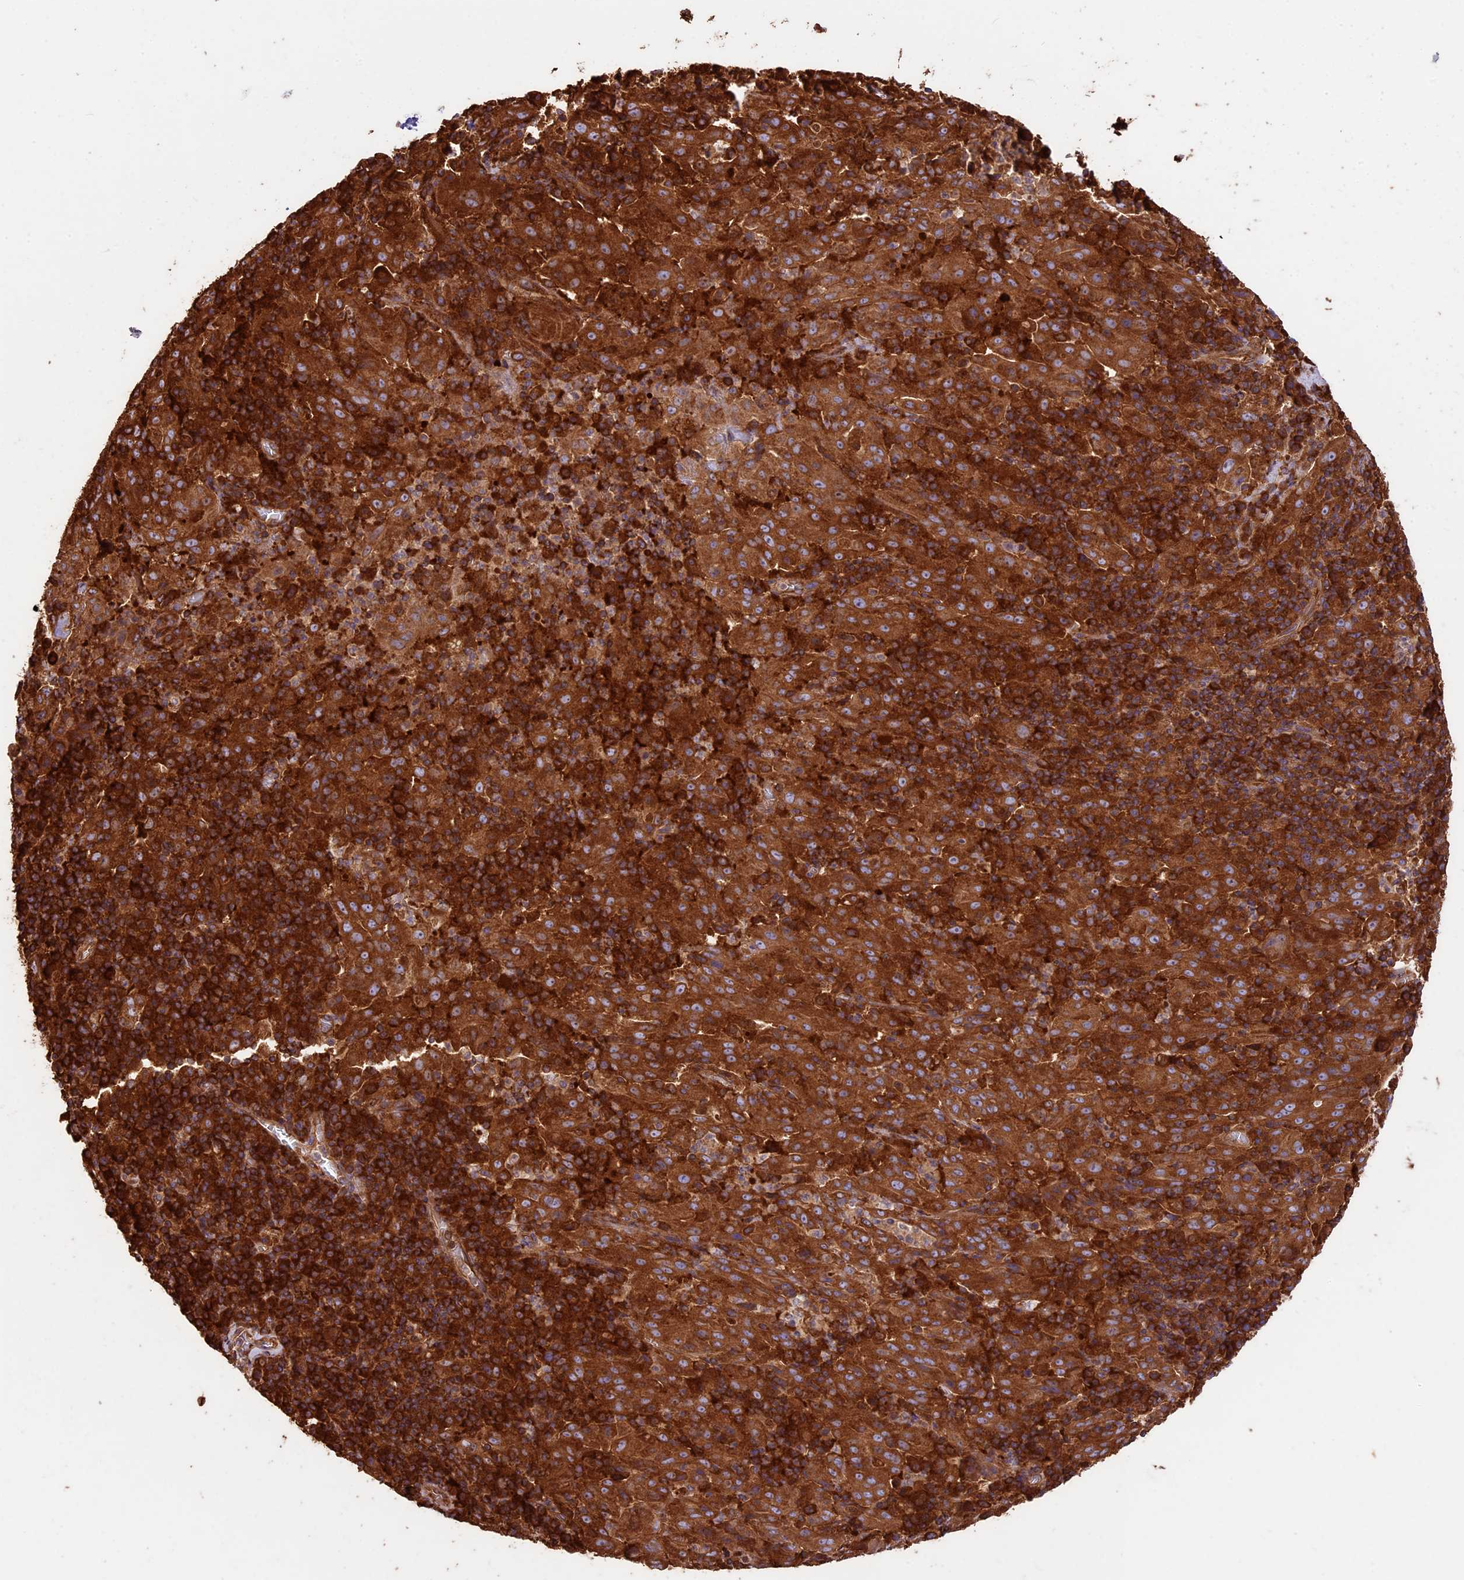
{"staining": {"intensity": "strong", "quantity": ">75%", "location": "cytoplasmic/membranous"}, "tissue": "pancreatic cancer", "cell_type": "Tumor cells", "image_type": "cancer", "snomed": [{"axis": "morphology", "description": "Adenocarcinoma, NOS"}, {"axis": "topography", "description": "Pancreas"}], "caption": "The micrograph shows staining of adenocarcinoma (pancreatic), revealing strong cytoplasmic/membranous protein expression (brown color) within tumor cells.", "gene": "KARS1", "patient": {"sex": "male", "age": 63}}